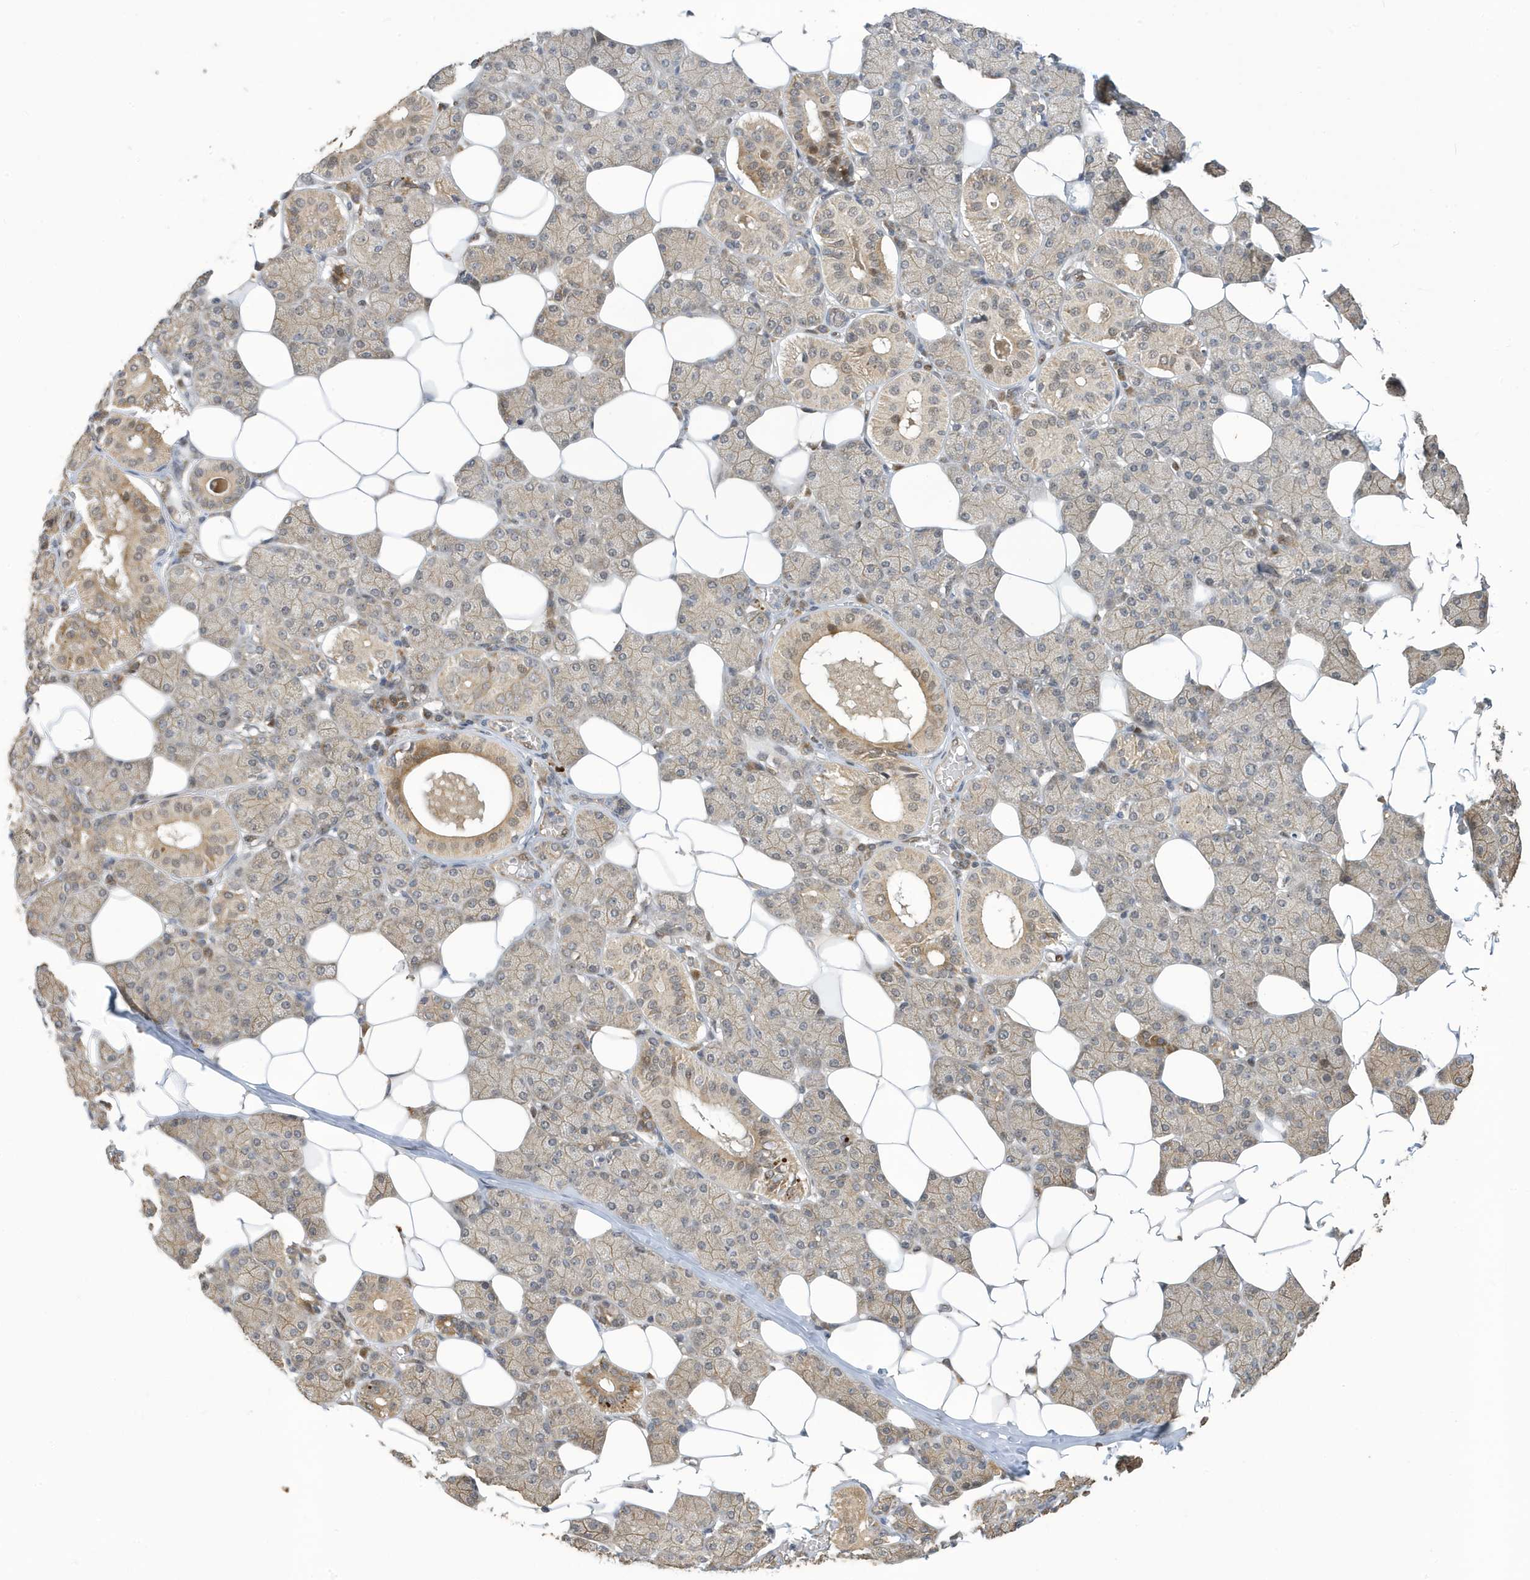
{"staining": {"intensity": "moderate", "quantity": "25%-75%", "location": "cytoplasmic/membranous"}, "tissue": "salivary gland", "cell_type": "Glandular cells", "image_type": "normal", "snomed": [{"axis": "morphology", "description": "Normal tissue, NOS"}, {"axis": "topography", "description": "Salivary gland"}], "caption": "Immunohistochemical staining of normal salivary gland exhibits 25%-75% levels of moderate cytoplasmic/membranous protein staining in about 25%-75% of glandular cells. (Stains: DAB in brown, nuclei in blue, Microscopy: brightfield microscopy at high magnification).", "gene": "NCOA7", "patient": {"sex": "female", "age": 33}}